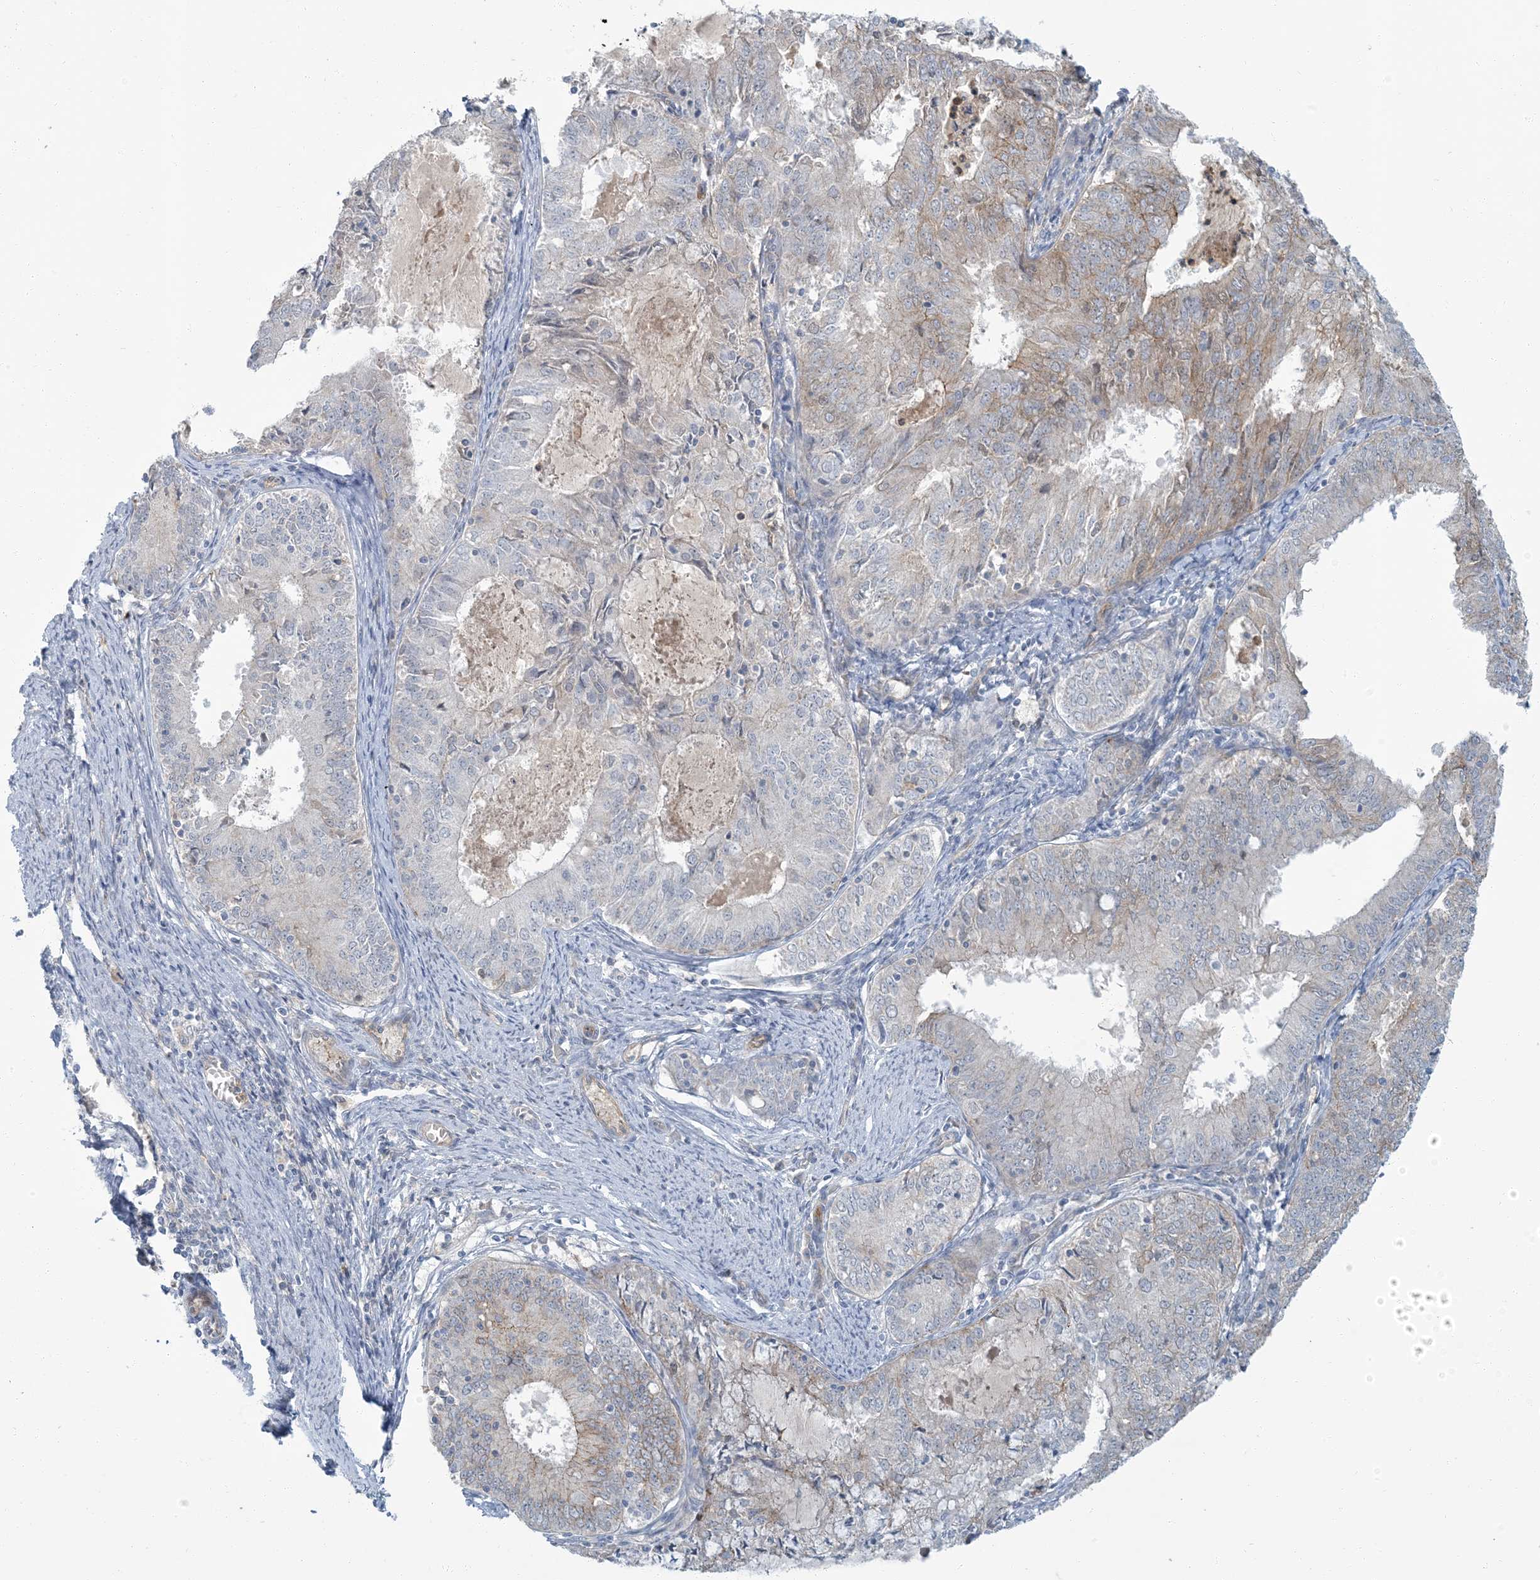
{"staining": {"intensity": "weak", "quantity": "<25%", "location": "cytoplasmic/membranous"}, "tissue": "endometrial cancer", "cell_type": "Tumor cells", "image_type": "cancer", "snomed": [{"axis": "morphology", "description": "Adenocarcinoma, NOS"}, {"axis": "topography", "description": "Endometrium"}], "caption": "DAB immunohistochemical staining of human endometrial adenocarcinoma displays no significant expression in tumor cells.", "gene": "EPHA4", "patient": {"sex": "female", "age": 57}}